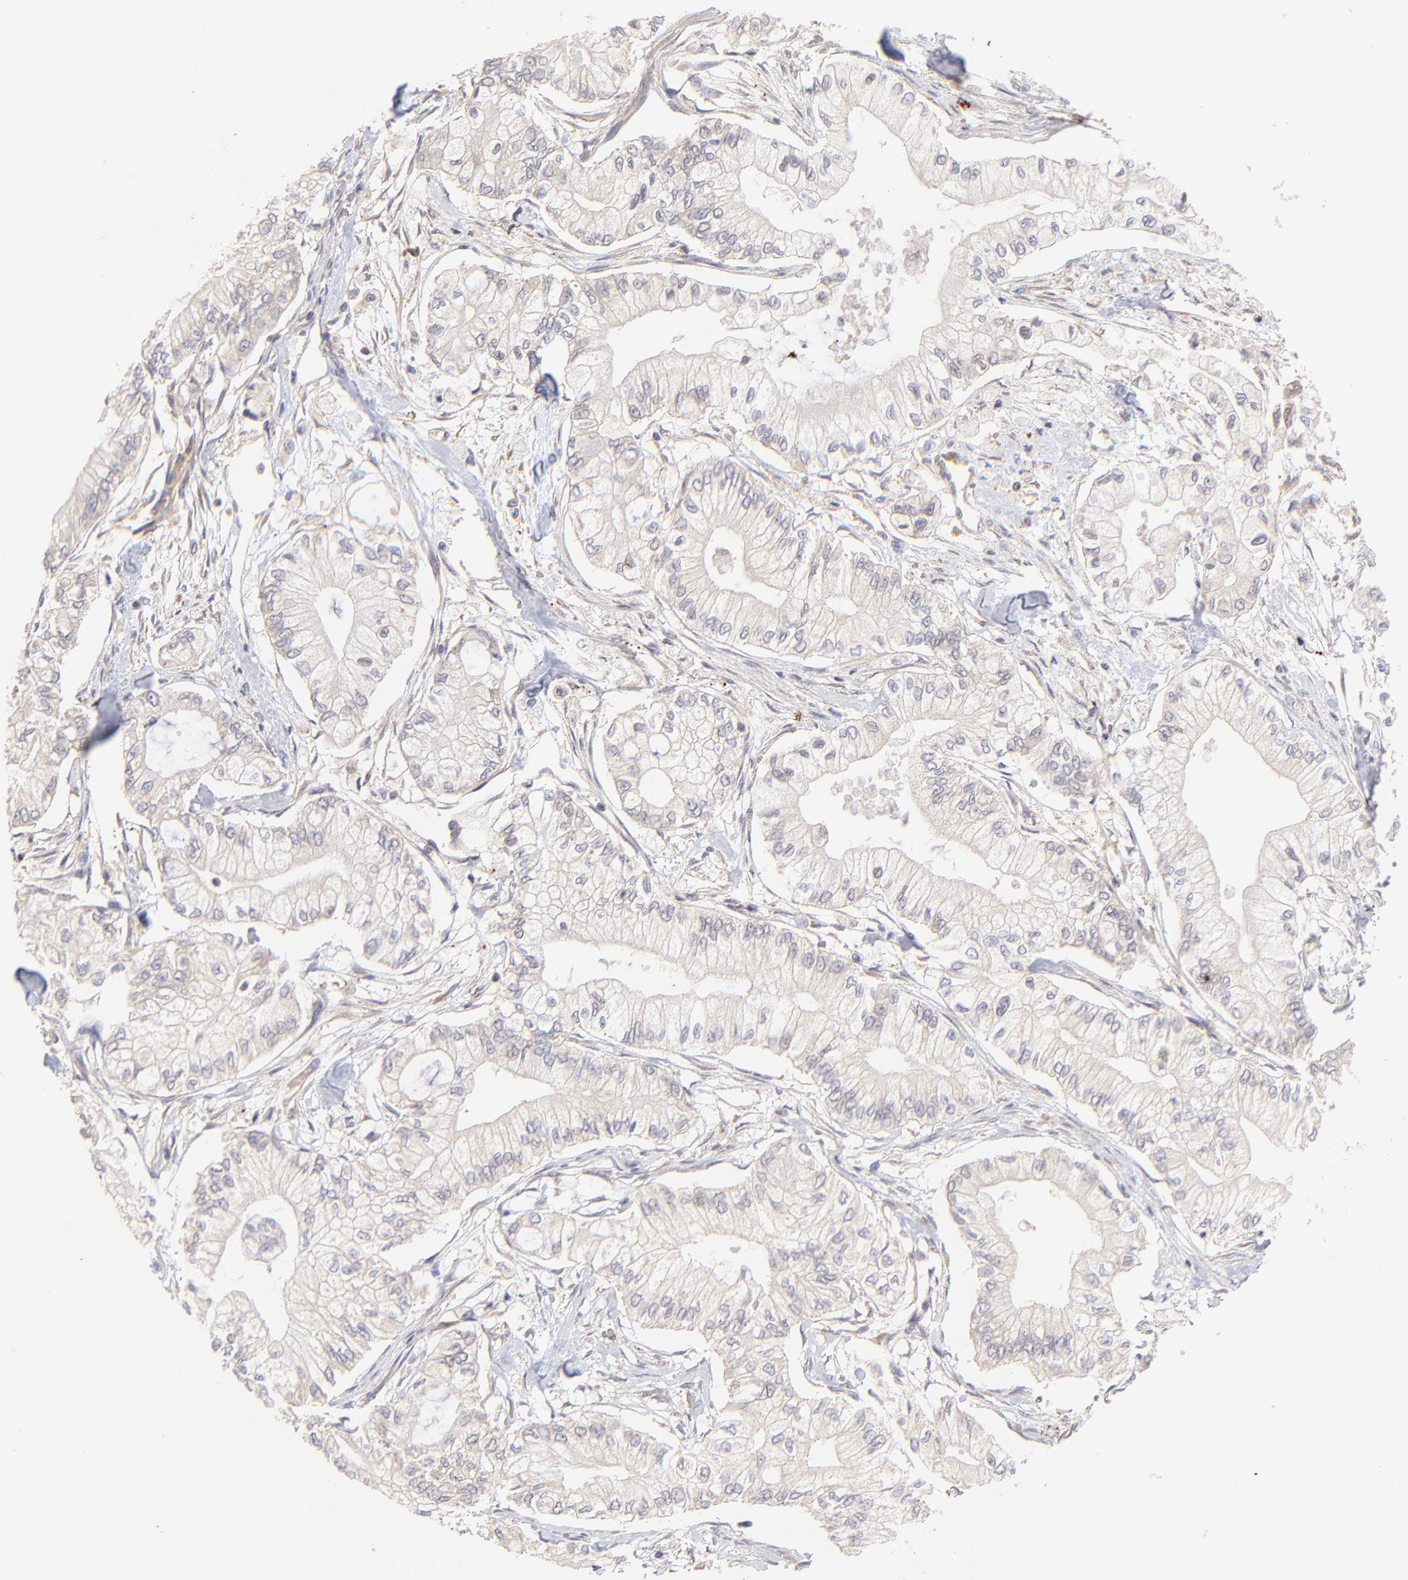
{"staining": {"intensity": "negative", "quantity": "none", "location": "none"}, "tissue": "pancreatic cancer", "cell_type": "Tumor cells", "image_type": "cancer", "snomed": [{"axis": "morphology", "description": "Adenocarcinoma, NOS"}, {"axis": "topography", "description": "Pancreas"}], "caption": "This is an immunohistochemistry (IHC) micrograph of pancreatic cancer (adenocarcinoma). There is no expression in tumor cells.", "gene": "TNRC6B", "patient": {"sex": "male", "age": 79}}